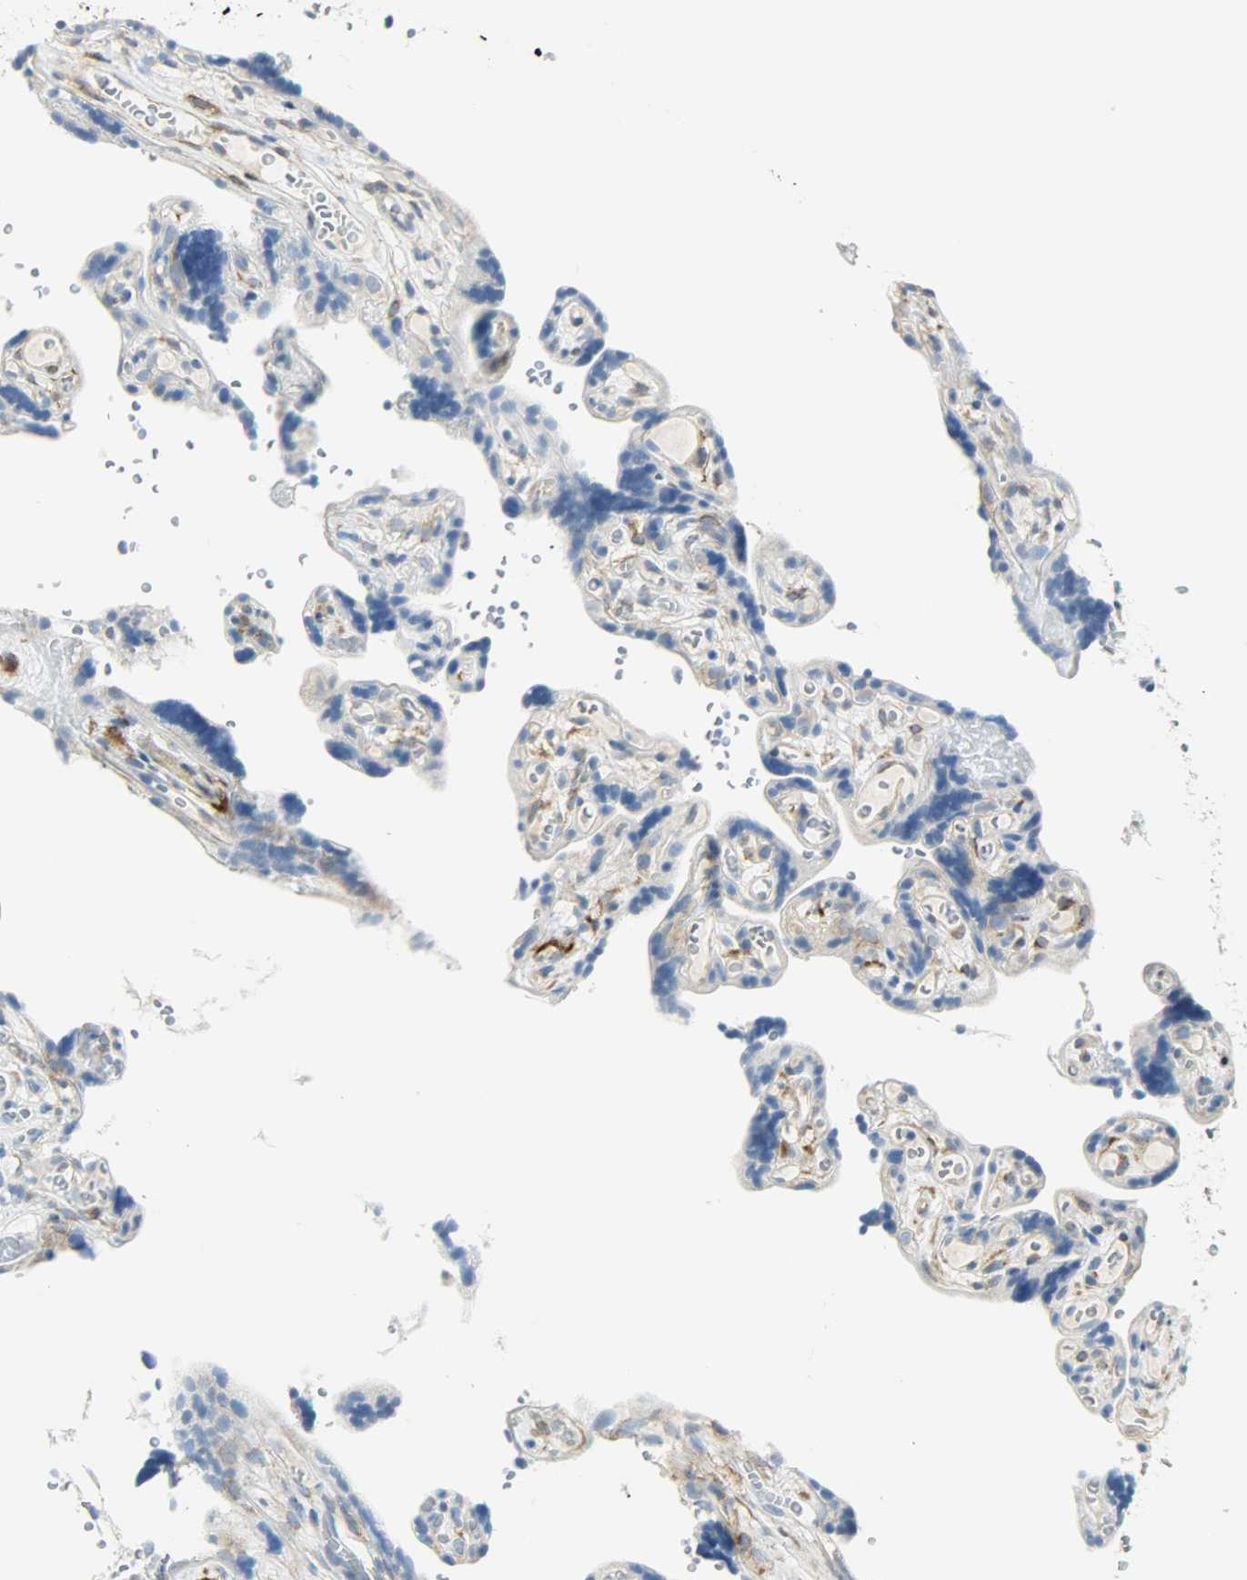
{"staining": {"intensity": "moderate", "quantity": ">75%", "location": "cytoplasmic/membranous"}, "tissue": "placenta", "cell_type": "Decidual cells", "image_type": "normal", "snomed": [{"axis": "morphology", "description": "Normal tissue, NOS"}, {"axis": "topography", "description": "Placenta"}], "caption": "Immunohistochemistry (IHC) (DAB) staining of normal human placenta exhibits moderate cytoplasmic/membranous protein expression in approximately >75% of decidual cells.", "gene": "PKD2", "patient": {"sex": "female", "age": 30}}